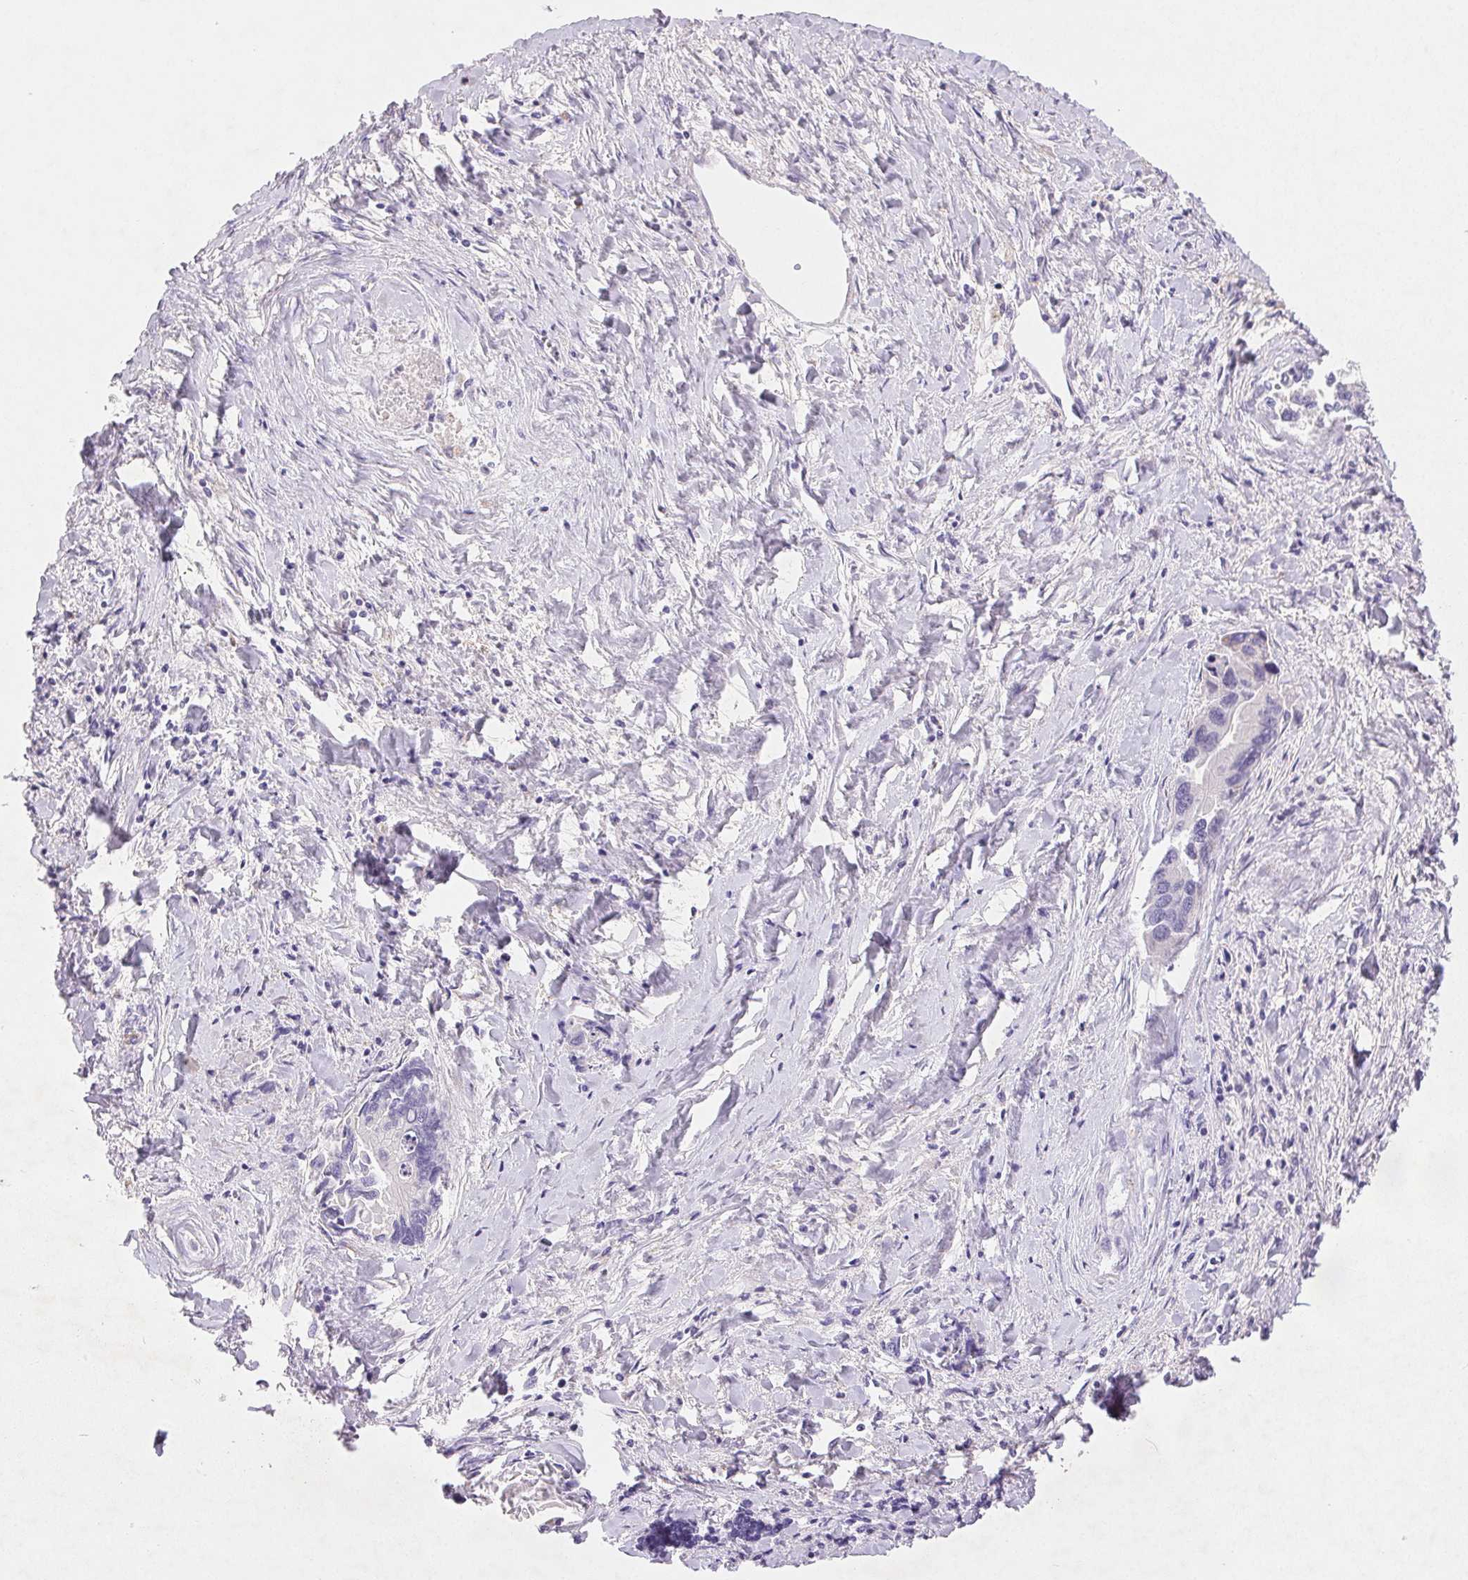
{"staining": {"intensity": "negative", "quantity": "none", "location": "none"}, "tissue": "liver cancer", "cell_type": "Tumor cells", "image_type": "cancer", "snomed": [{"axis": "morphology", "description": "Cholangiocarcinoma"}, {"axis": "topography", "description": "Liver"}], "caption": "IHC micrograph of neoplastic tissue: human liver cholangiocarcinoma stained with DAB reveals no significant protein expression in tumor cells. (Immunohistochemistry, brightfield microscopy, high magnification).", "gene": "ARHGAP11B", "patient": {"sex": "male", "age": 66}}